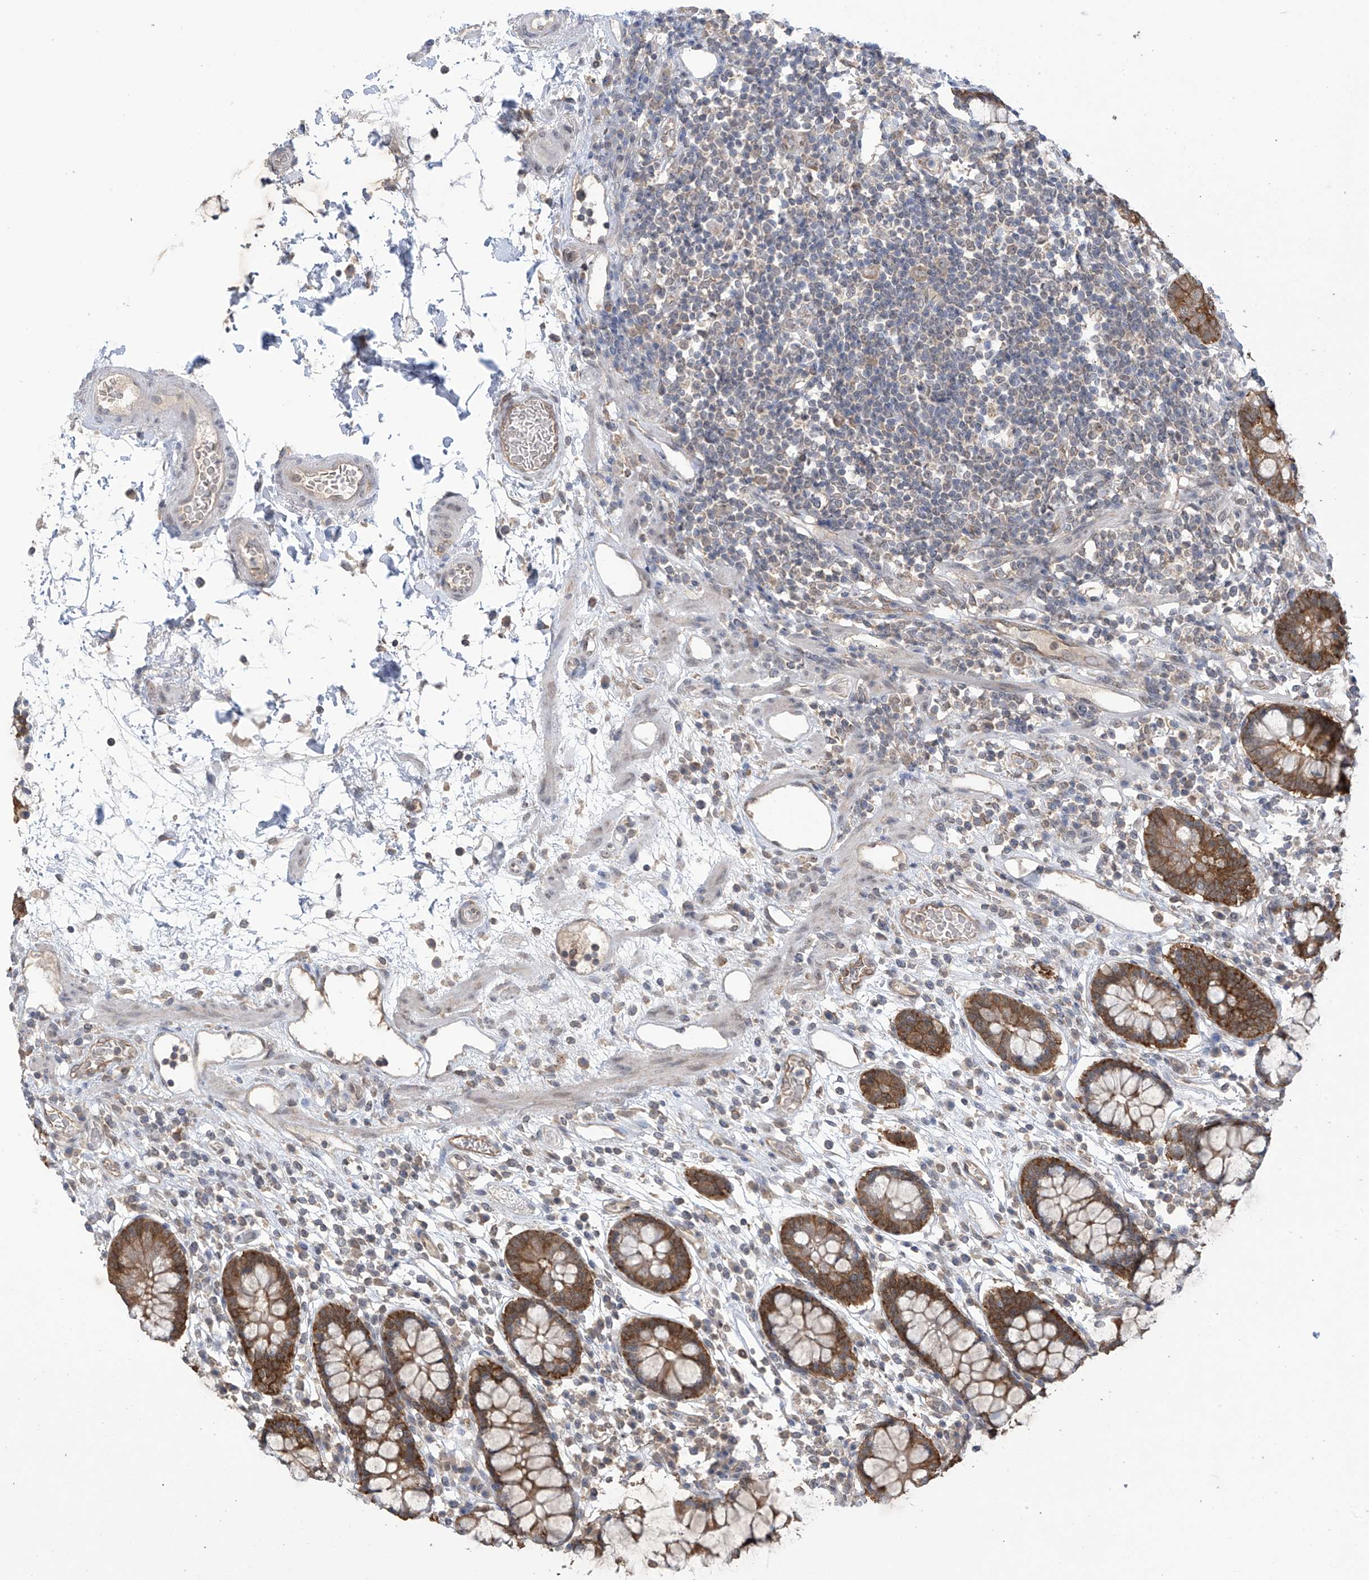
{"staining": {"intensity": "weak", "quantity": "25%-75%", "location": "cytoplasmic/membranous"}, "tissue": "colon", "cell_type": "Endothelial cells", "image_type": "normal", "snomed": [{"axis": "morphology", "description": "Normal tissue, NOS"}, {"axis": "topography", "description": "Colon"}], "caption": "Immunohistochemical staining of benign colon exhibits low levels of weak cytoplasmic/membranous staining in approximately 25%-75% of endothelial cells.", "gene": "KIAA1522", "patient": {"sex": "female", "age": 79}}